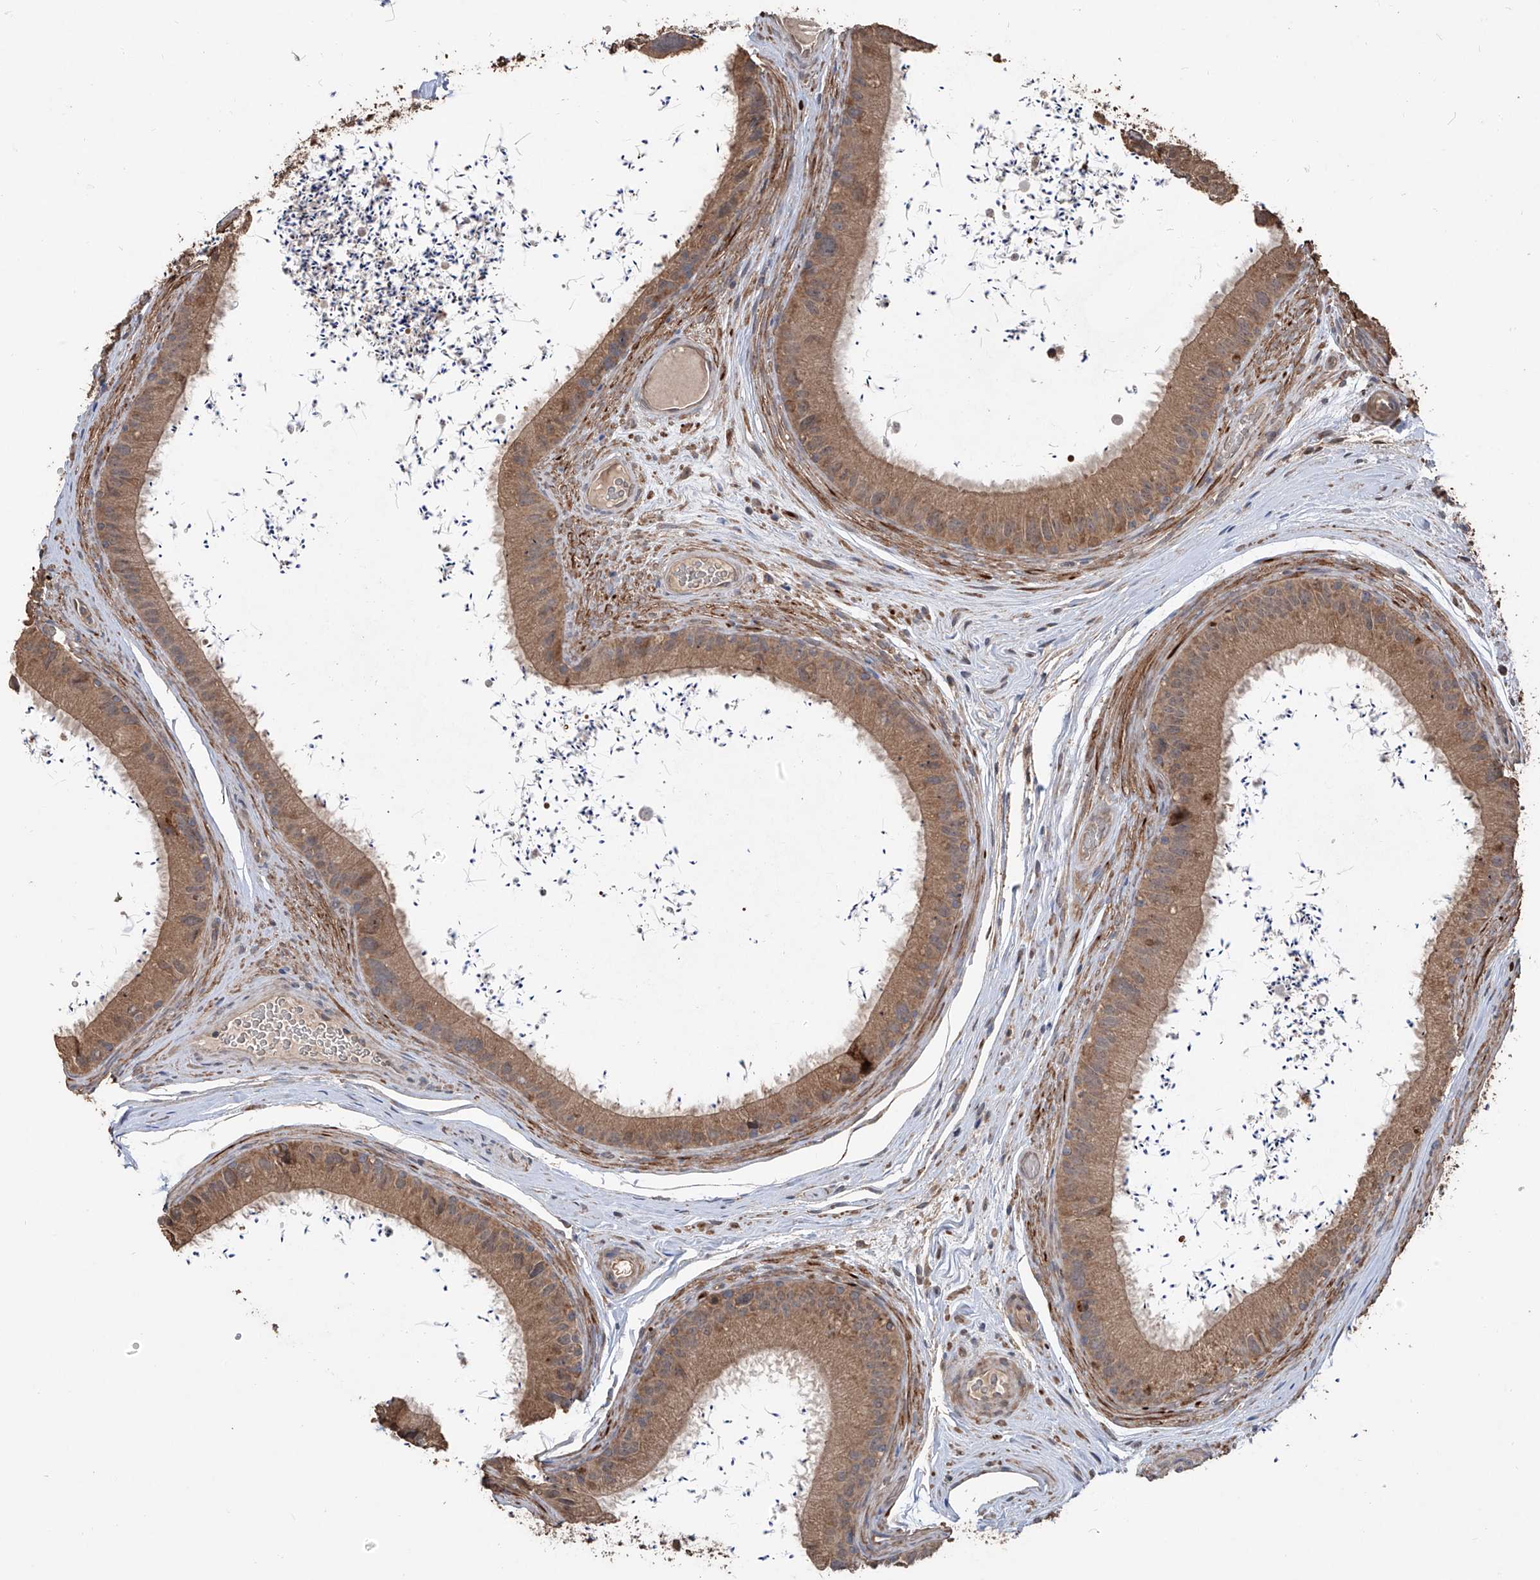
{"staining": {"intensity": "moderate", "quantity": ">75%", "location": "cytoplasmic/membranous"}, "tissue": "epididymis", "cell_type": "Glandular cells", "image_type": "normal", "snomed": [{"axis": "morphology", "description": "Normal tissue, NOS"}, {"axis": "topography", "description": "Epididymis, spermatic cord, NOS"}], "caption": "Brown immunohistochemical staining in normal human epididymis shows moderate cytoplasmic/membranous positivity in about >75% of glandular cells. (IHC, brightfield microscopy, high magnification).", "gene": "FAM135A", "patient": {"sex": "male", "age": 50}}